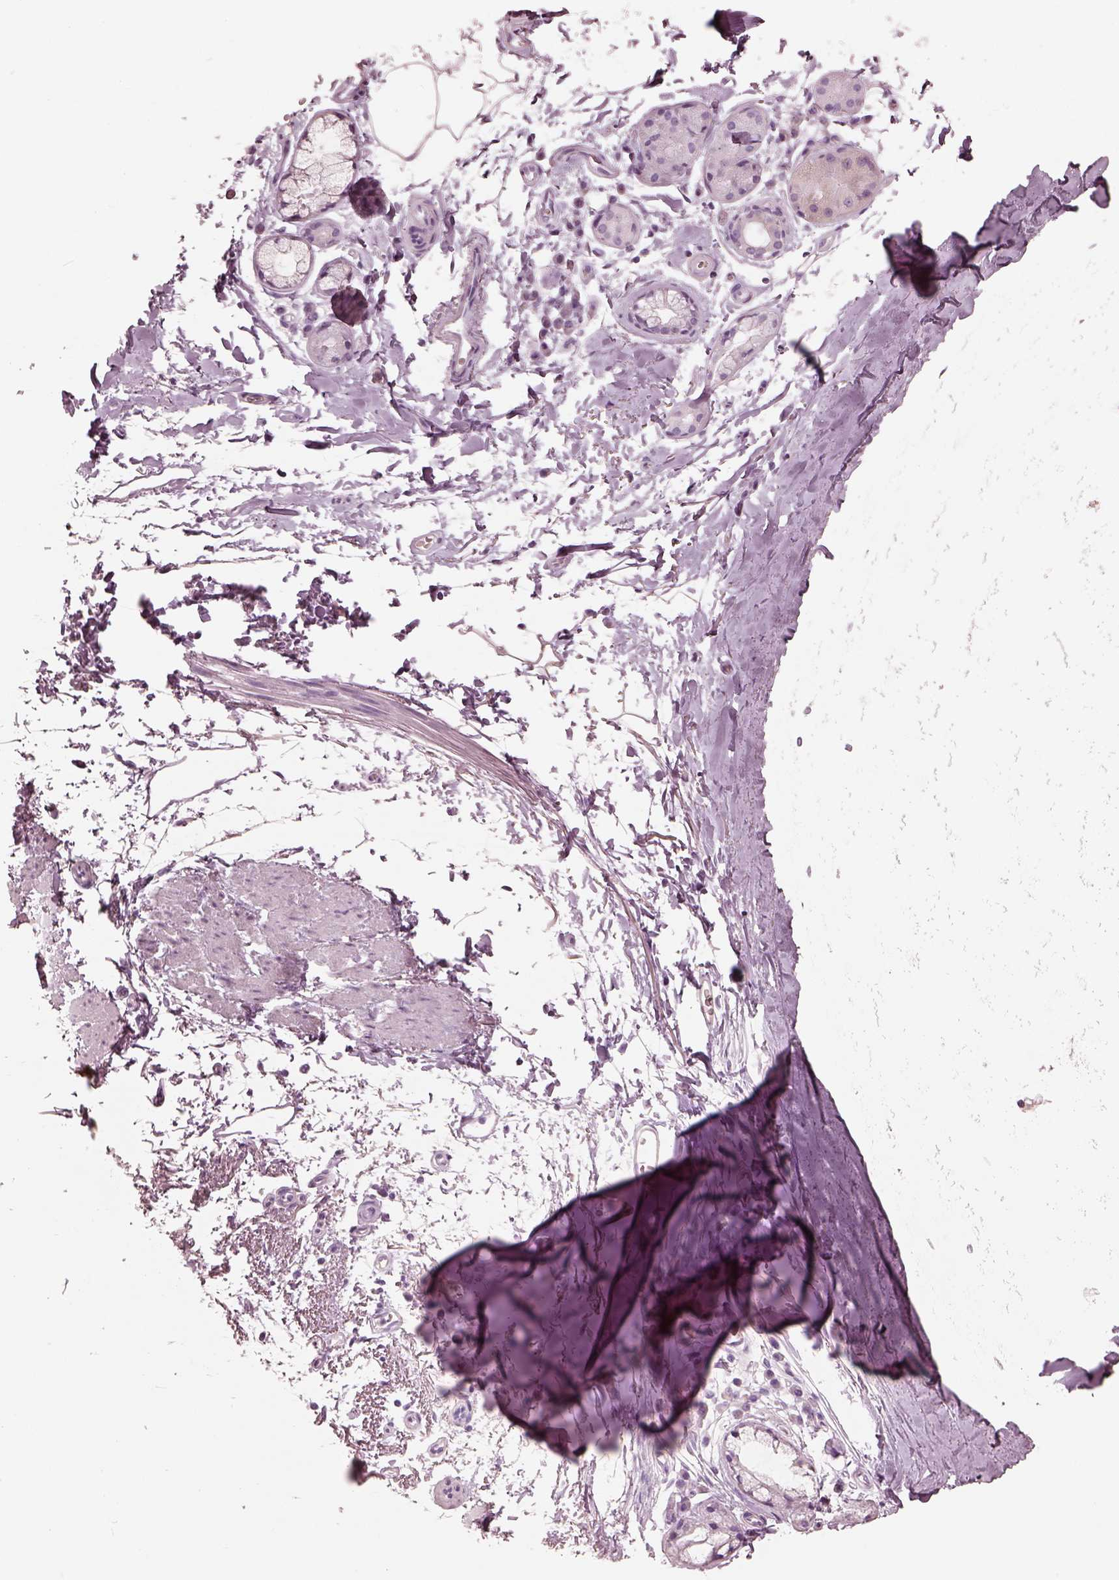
{"staining": {"intensity": "negative", "quantity": "none", "location": "none"}, "tissue": "soft tissue", "cell_type": "Chondrocytes", "image_type": "normal", "snomed": [{"axis": "morphology", "description": "Normal tissue, NOS"}, {"axis": "topography", "description": "Lymph node"}, {"axis": "topography", "description": "Bronchus"}], "caption": "This is an IHC photomicrograph of unremarkable soft tissue. There is no expression in chondrocytes.", "gene": "RSPH9", "patient": {"sex": "female", "age": 70}}